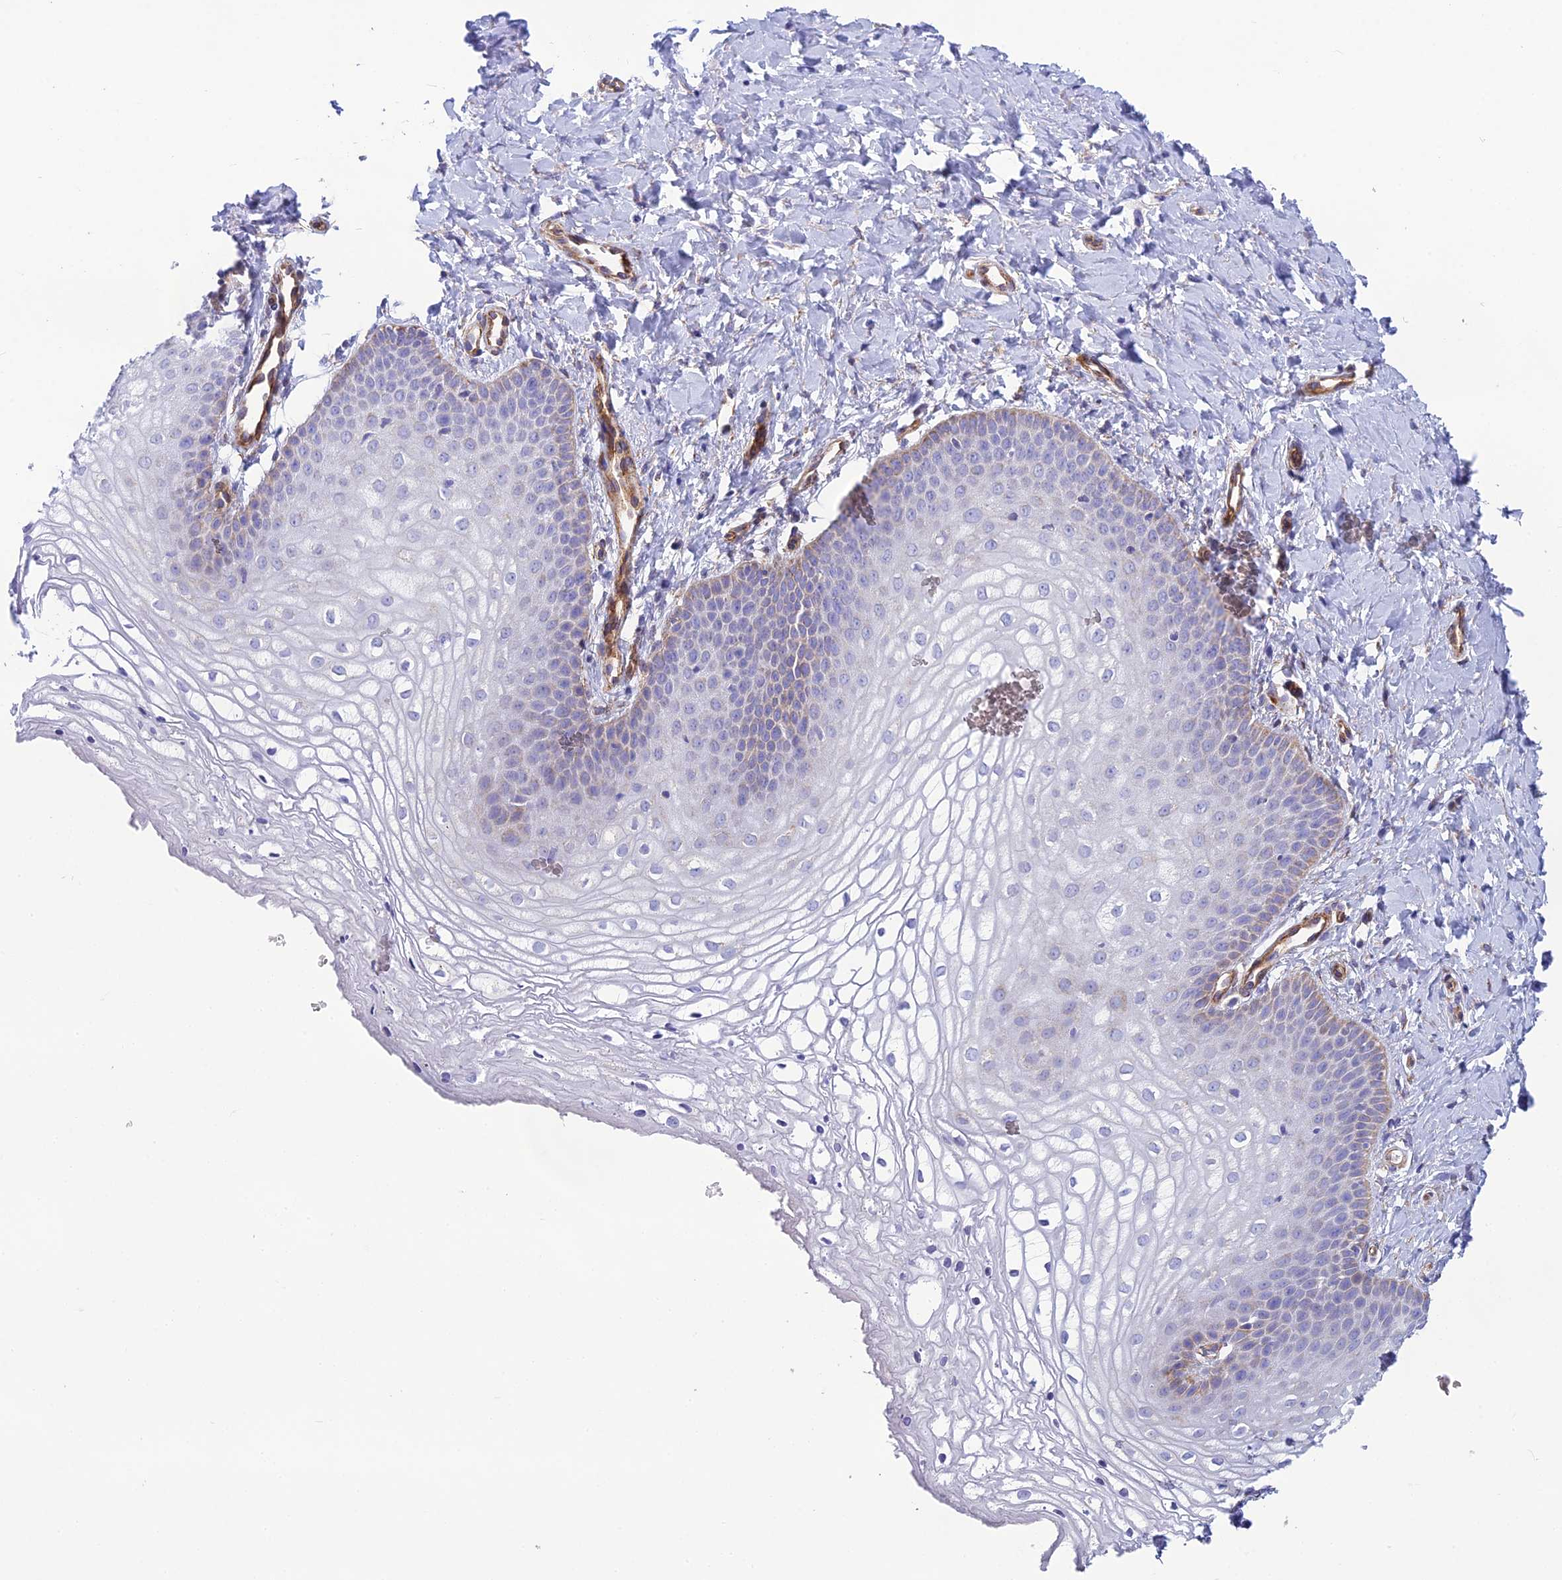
{"staining": {"intensity": "weak", "quantity": "<25%", "location": "cytoplasmic/membranous"}, "tissue": "vagina", "cell_type": "Squamous epithelial cells", "image_type": "normal", "snomed": [{"axis": "morphology", "description": "Normal tissue, NOS"}, {"axis": "topography", "description": "Vagina"}], "caption": "An IHC photomicrograph of normal vagina is shown. There is no staining in squamous epithelial cells of vagina.", "gene": "POMGNT1", "patient": {"sex": "female", "age": 68}}